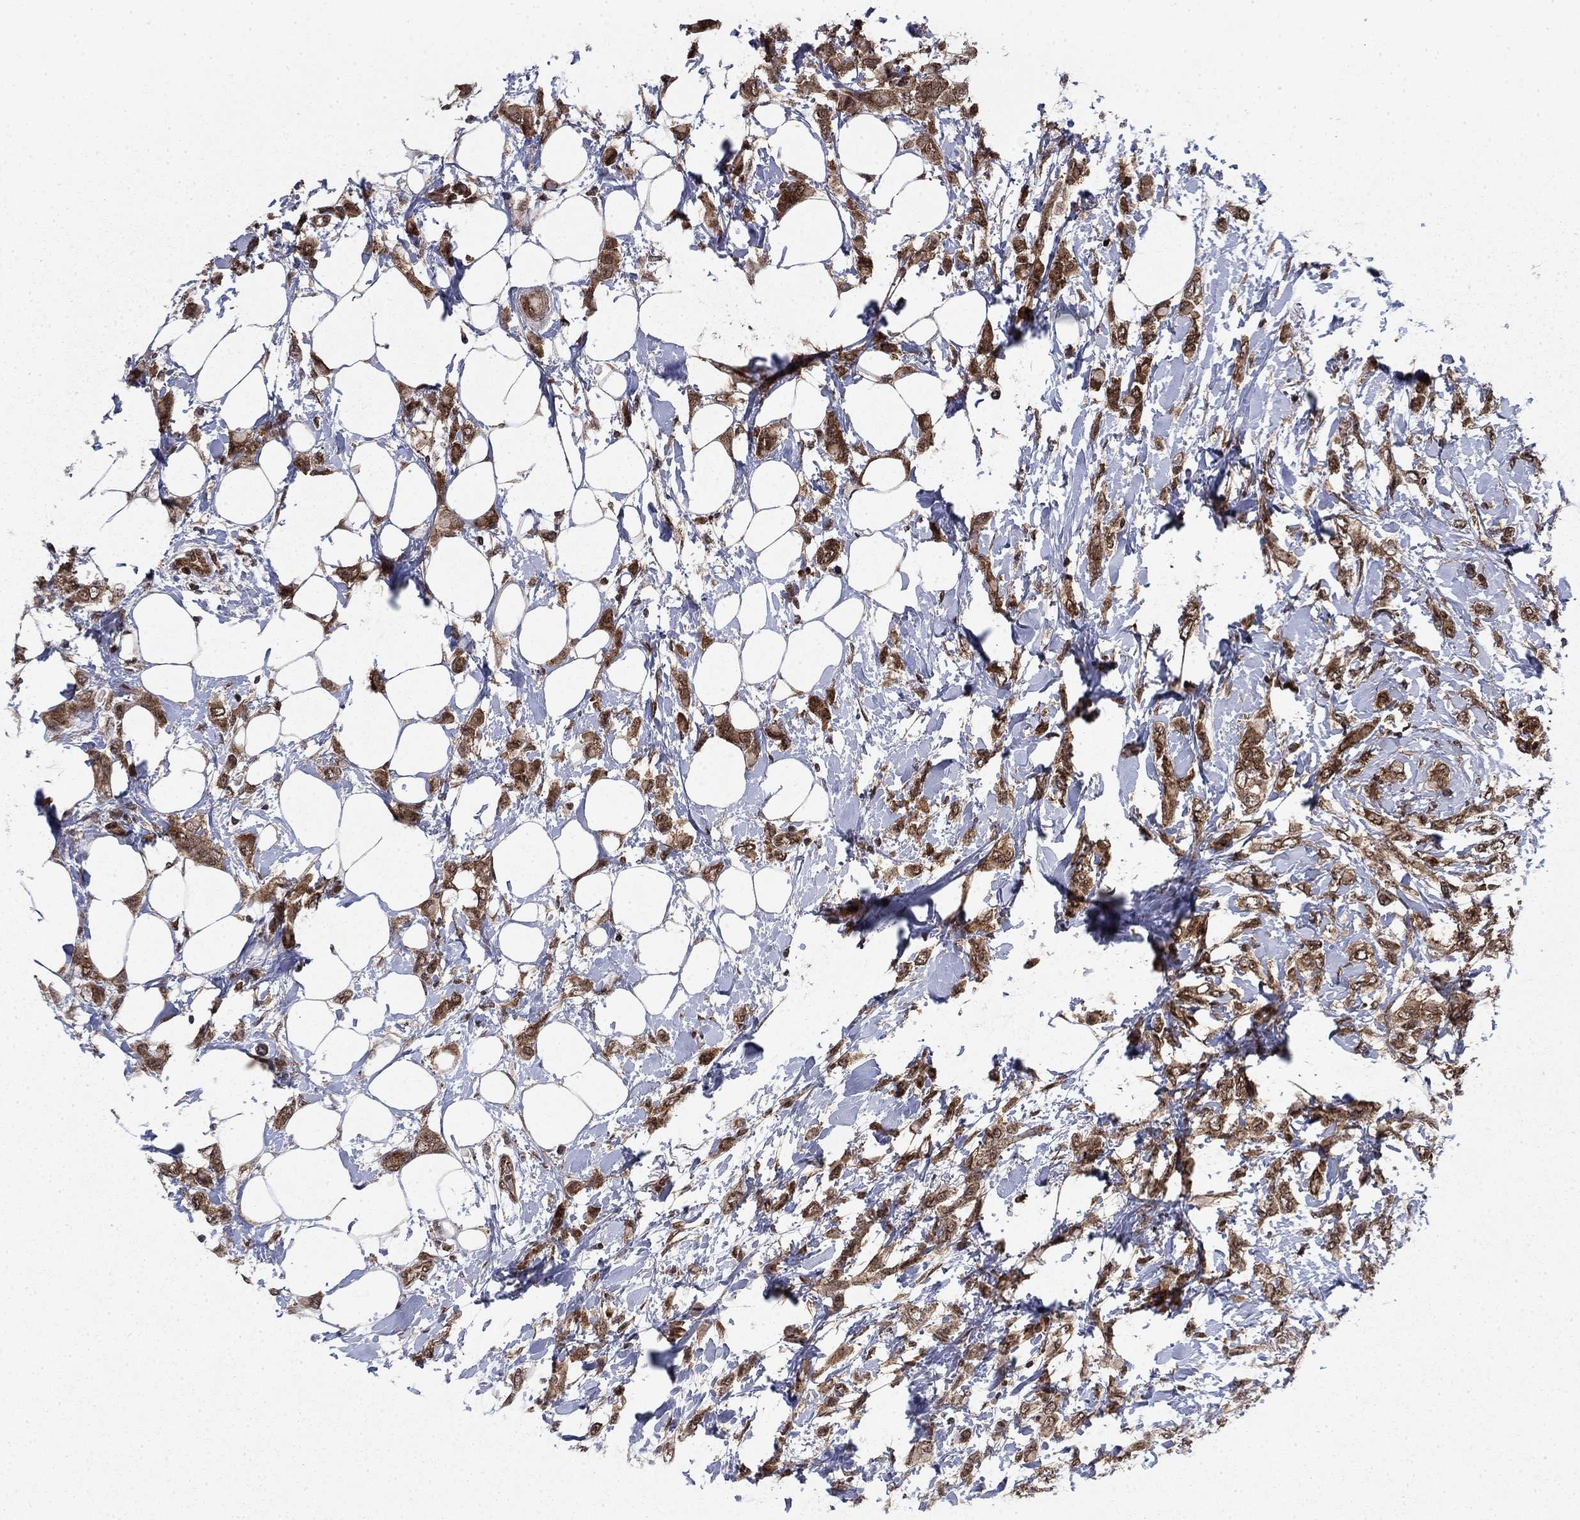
{"staining": {"intensity": "moderate", "quantity": ">75%", "location": "cytoplasmic/membranous,nuclear"}, "tissue": "breast cancer", "cell_type": "Tumor cells", "image_type": "cancer", "snomed": [{"axis": "morphology", "description": "Lobular carcinoma"}, {"axis": "topography", "description": "Breast"}], "caption": "Tumor cells demonstrate medium levels of moderate cytoplasmic/membranous and nuclear staining in about >75% of cells in human lobular carcinoma (breast).", "gene": "DNAJA1", "patient": {"sex": "female", "age": 66}}